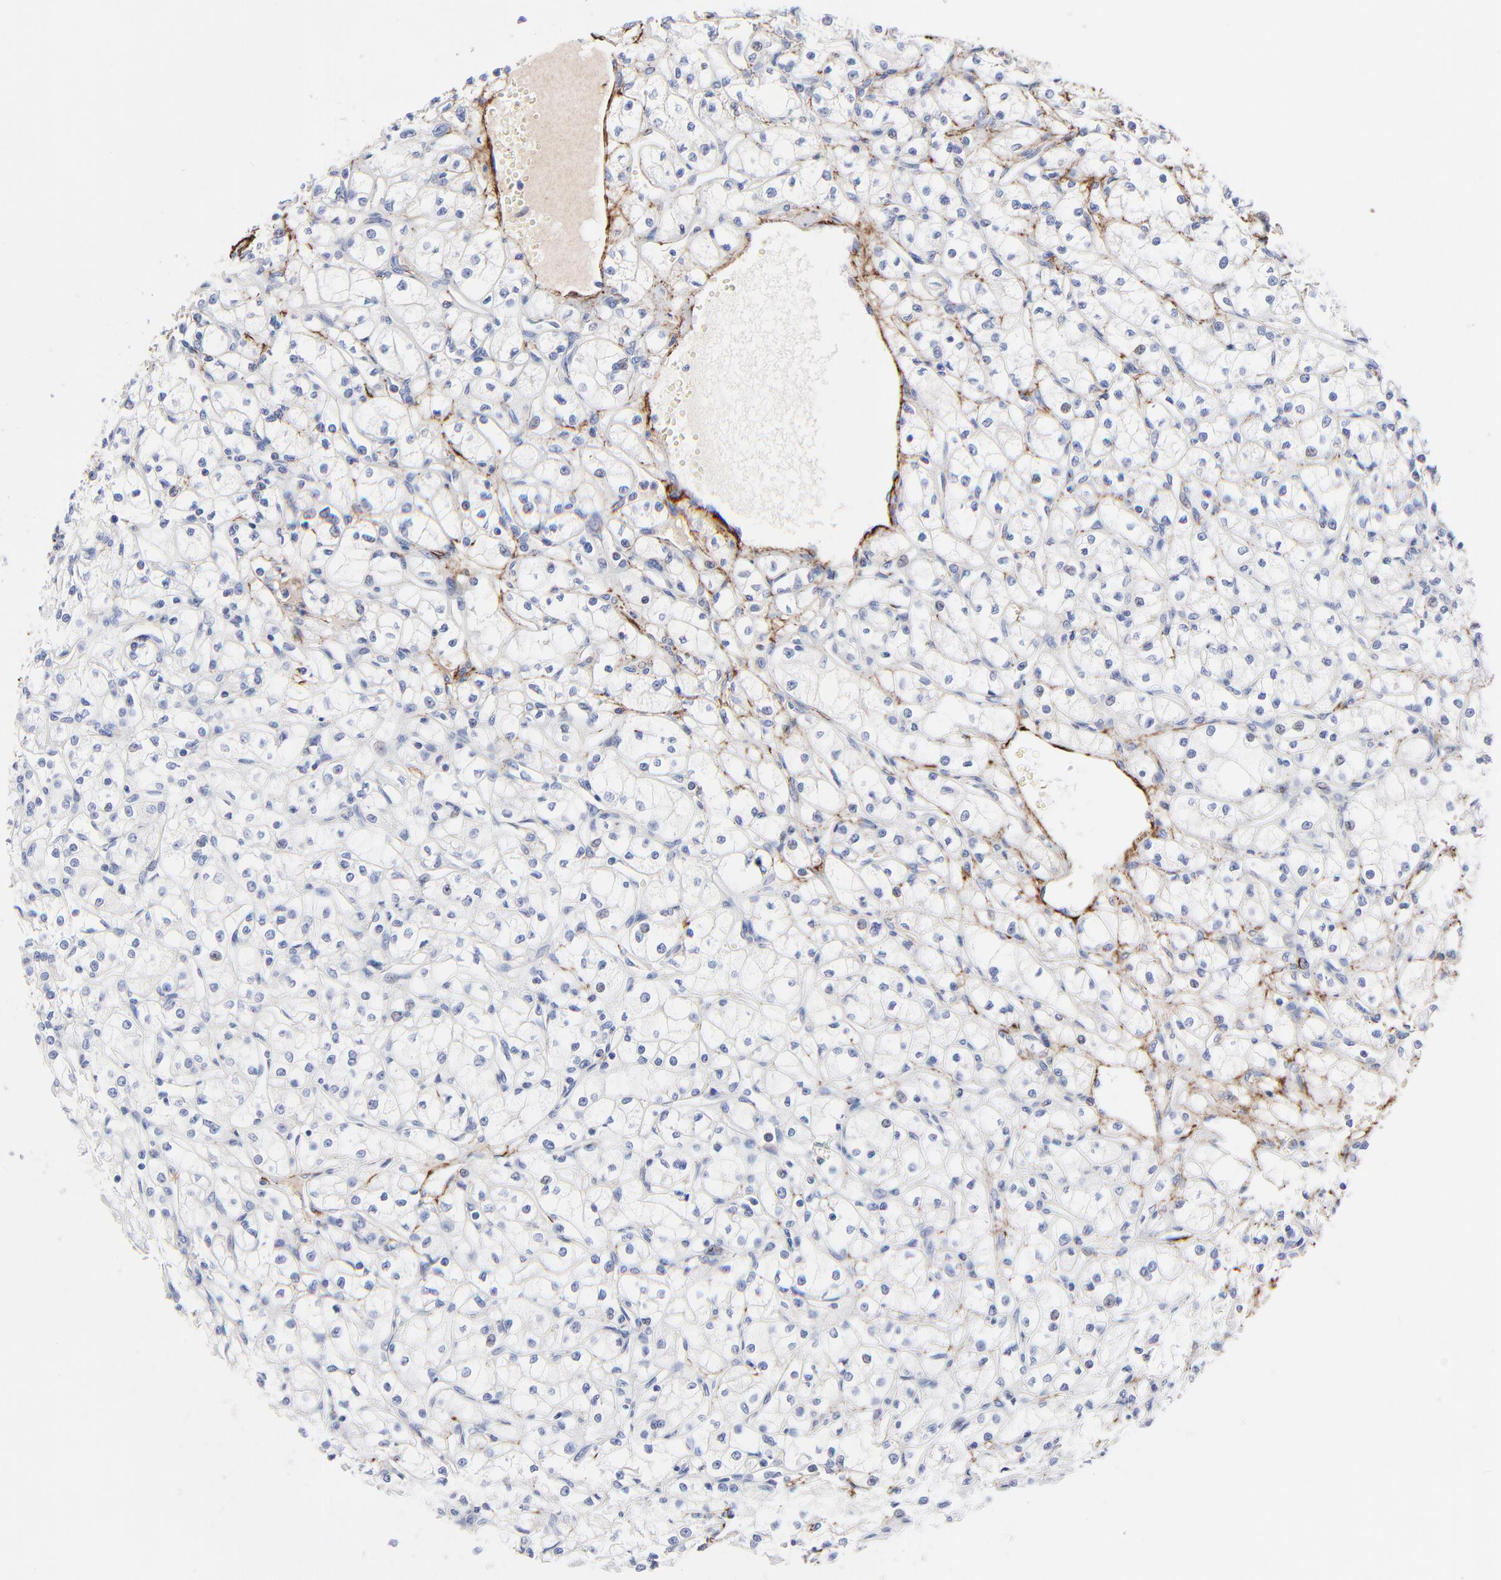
{"staining": {"intensity": "negative", "quantity": "none", "location": "none"}, "tissue": "renal cancer", "cell_type": "Tumor cells", "image_type": "cancer", "snomed": [{"axis": "morphology", "description": "Adenocarcinoma, NOS"}, {"axis": "topography", "description": "Kidney"}], "caption": "An immunohistochemistry (IHC) photomicrograph of renal cancer (adenocarcinoma) is shown. There is no staining in tumor cells of renal cancer (adenocarcinoma). (DAB immunohistochemistry (IHC) with hematoxylin counter stain).", "gene": "FBLN2", "patient": {"sex": "male", "age": 61}}